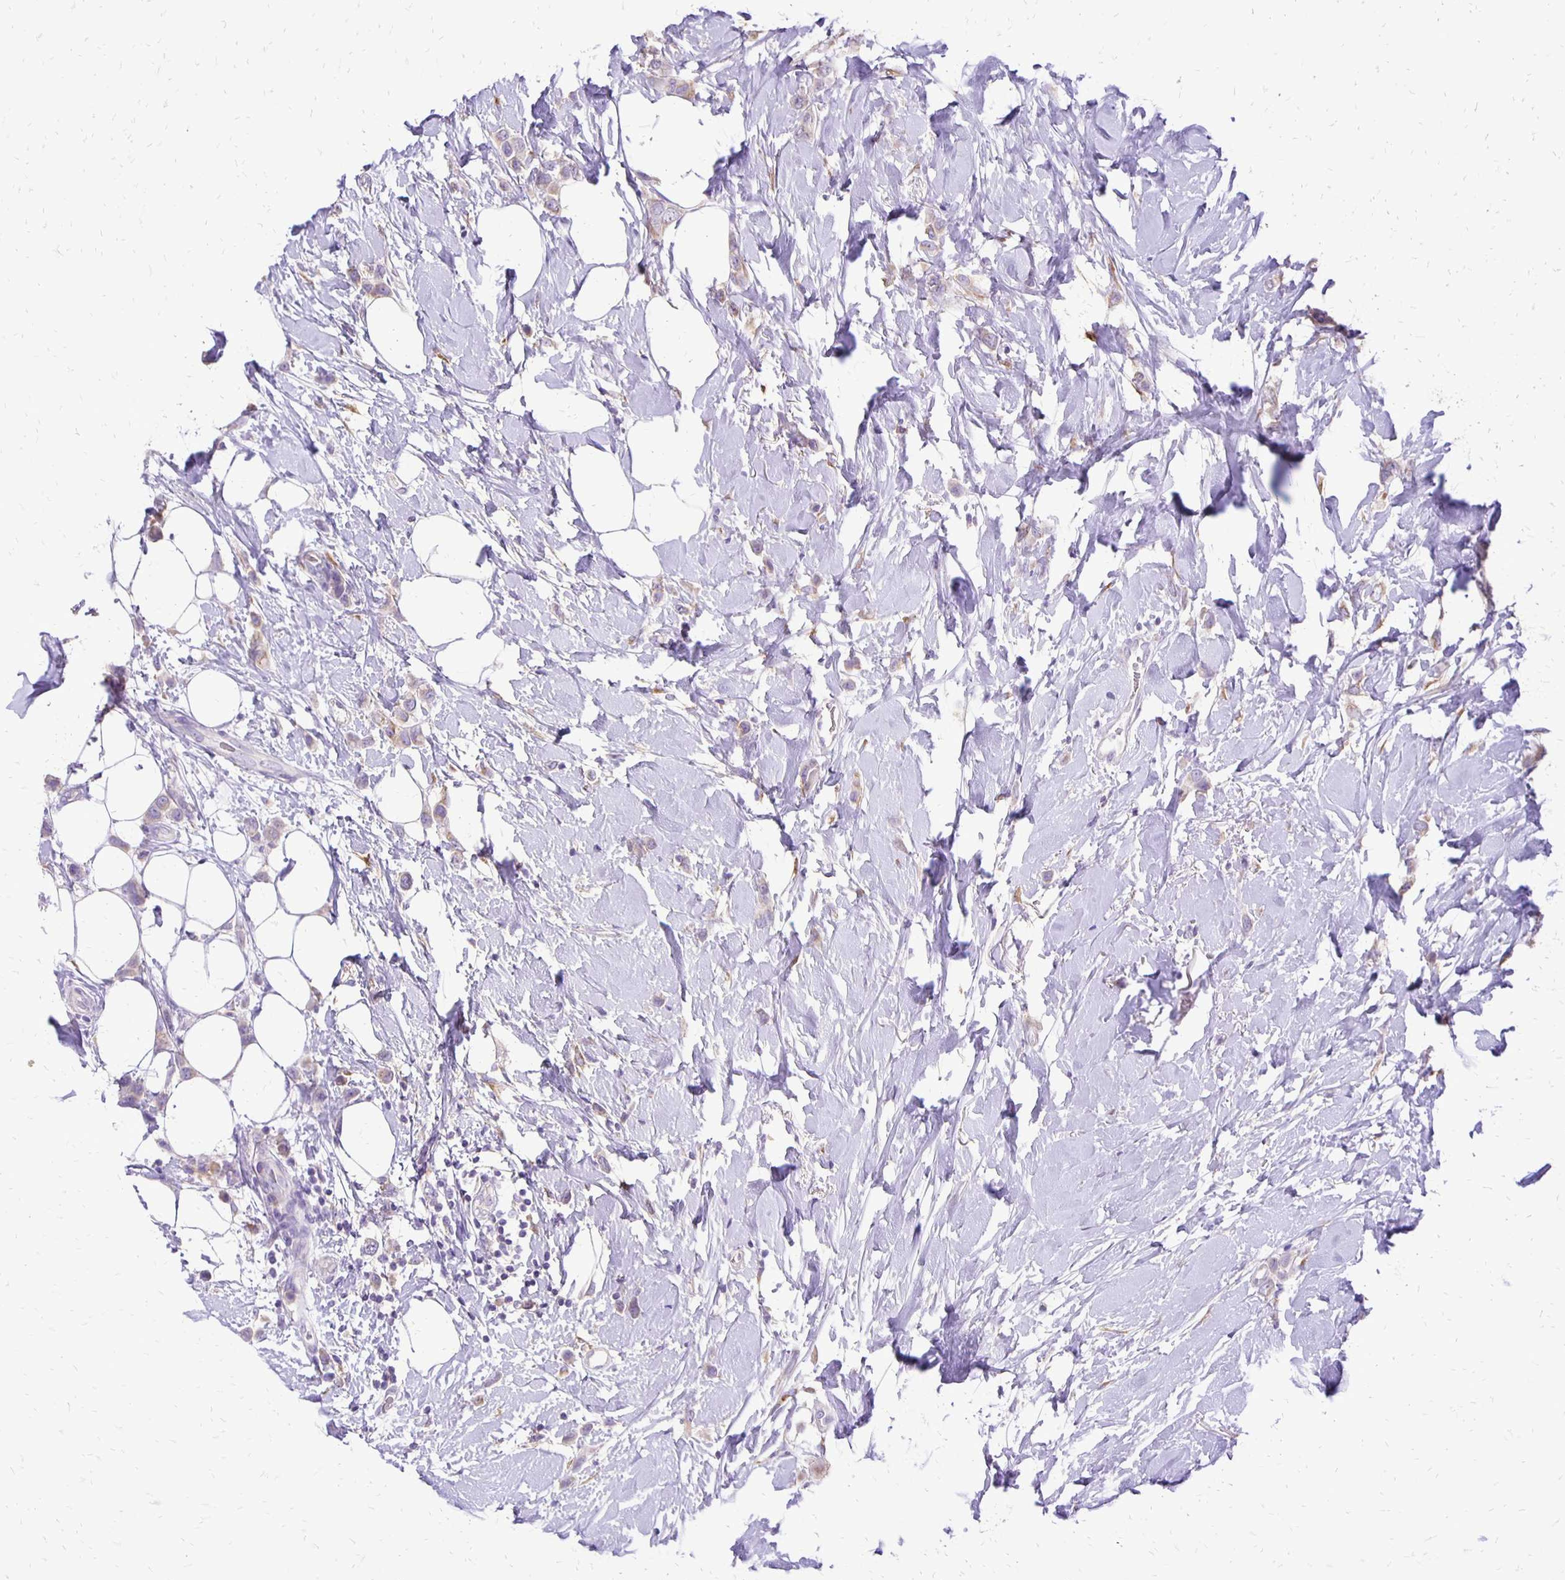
{"staining": {"intensity": "weak", "quantity": "25%-75%", "location": "cytoplasmic/membranous"}, "tissue": "breast cancer", "cell_type": "Tumor cells", "image_type": "cancer", "snomed": [{"axis": "morphology", "description": "Lobular carcinoma"}, {"axis": "topography", "description": "Breast"}], "caption": "Immunohistochemistry (IHC) staining of breast cancer, which demonstrates low levels of weak cytoplasmic/membranous positivity in approximately 25%-75% of tumor cells indicating weak cytoplasmic/membranous protein positivity. The staining was performed using DAB (brown) for protein detection and nuclei were counterstained in hematoxylin (blue).", "gene": "ANKRD45", "patient": {"sex": "female", "age": 66}}